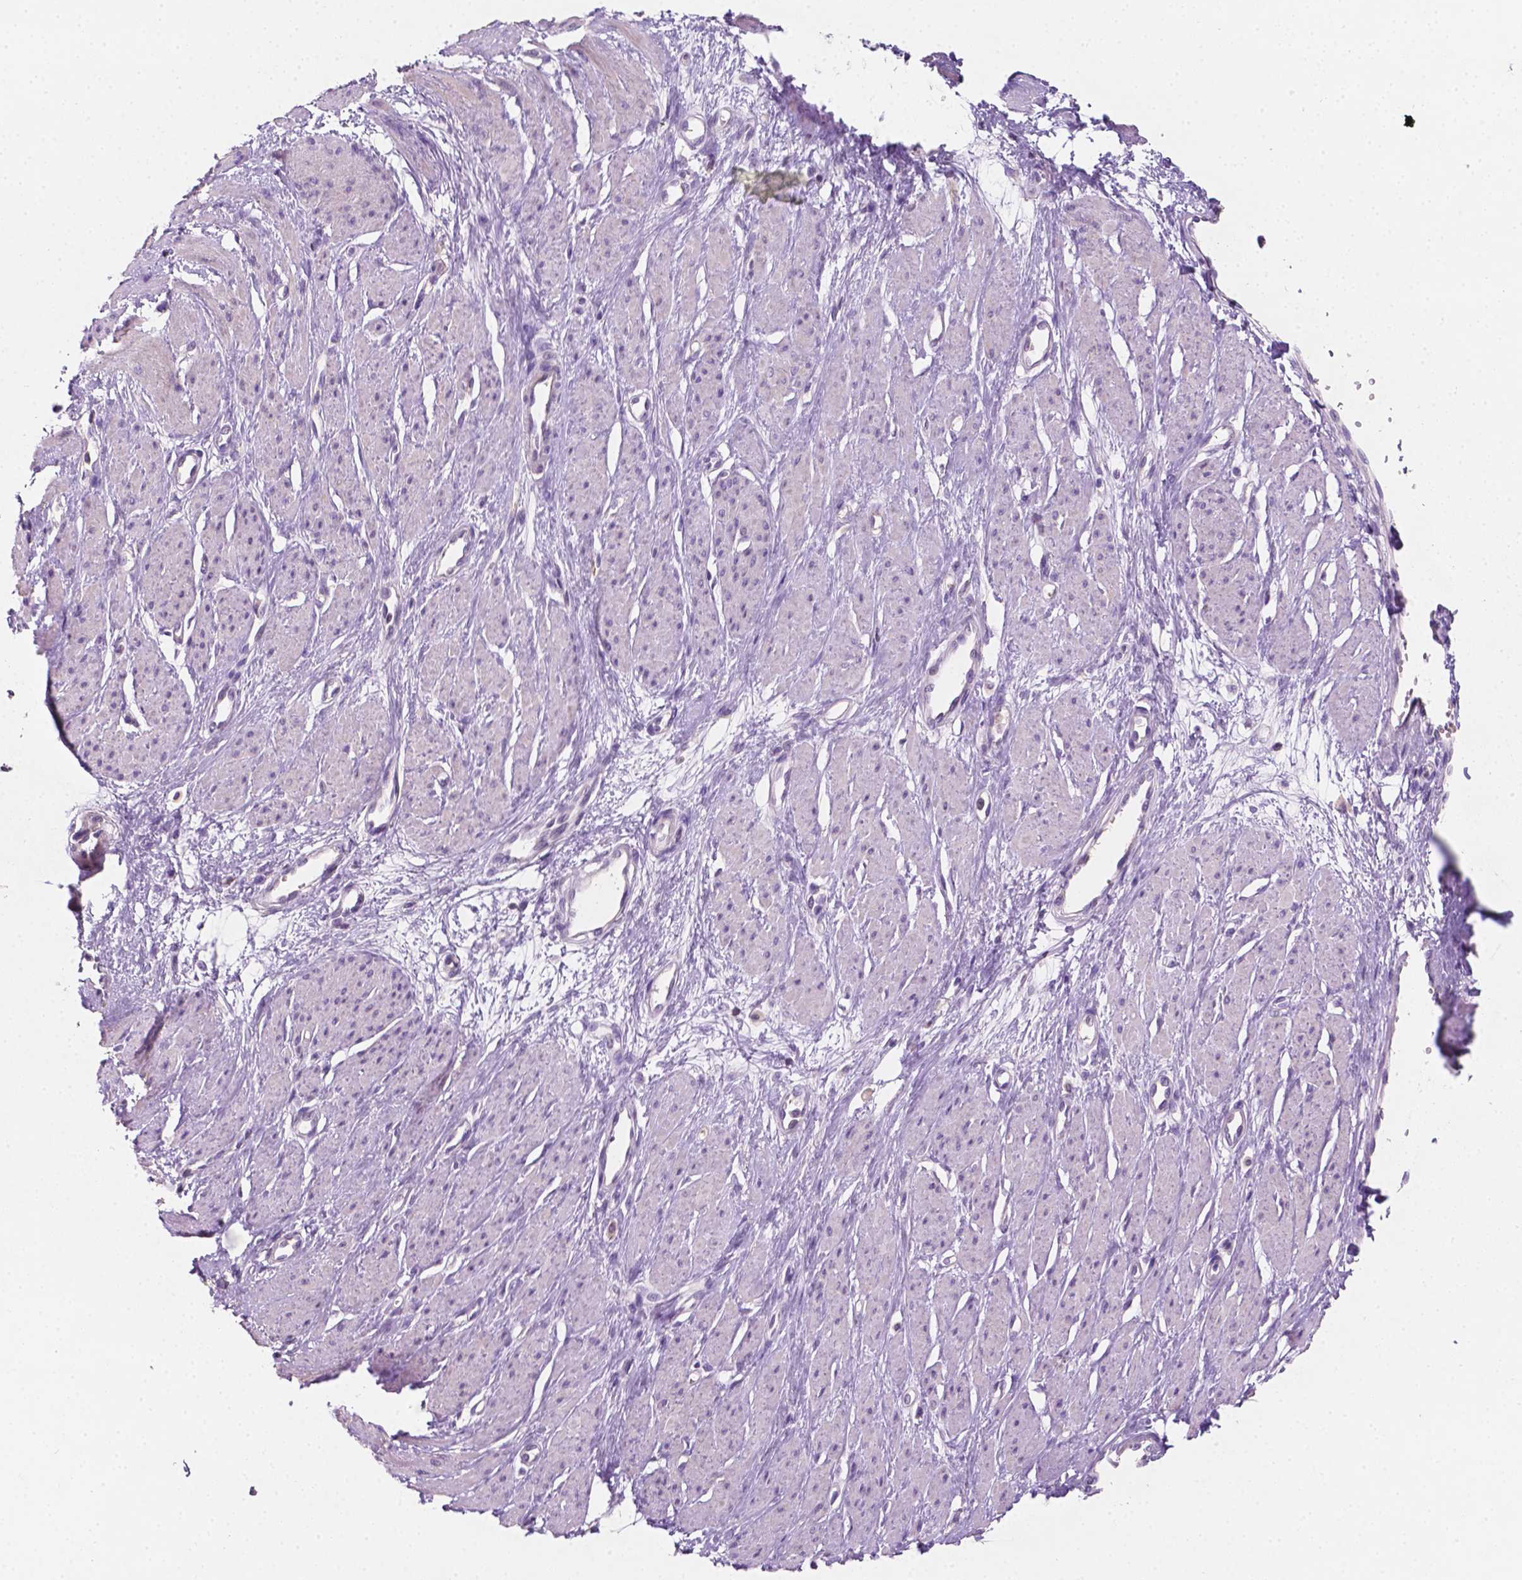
{"staining": {"intensity": "negative", "quantity": "none", "location": "none"}, "tissue": "smooth muscle", "cell_type": "Smooth muscle cells", "image_type": "normal", "snomed": [{"axis": "morphology", "description": "Normal tissue, NOS"}, {"axis": "topography", "description": "Smooth muscle"}, {"axis": "topography", "description": "Uterus"}], "caption": "This image is of unremarkable smooth muscle stained with IHC to label a protein in brown with the nuclei are counter-stained blue. There is no positivity in smooth muscle cells.", "gene": "EGFR", "patient": {"sex": "female", "age": 39}}